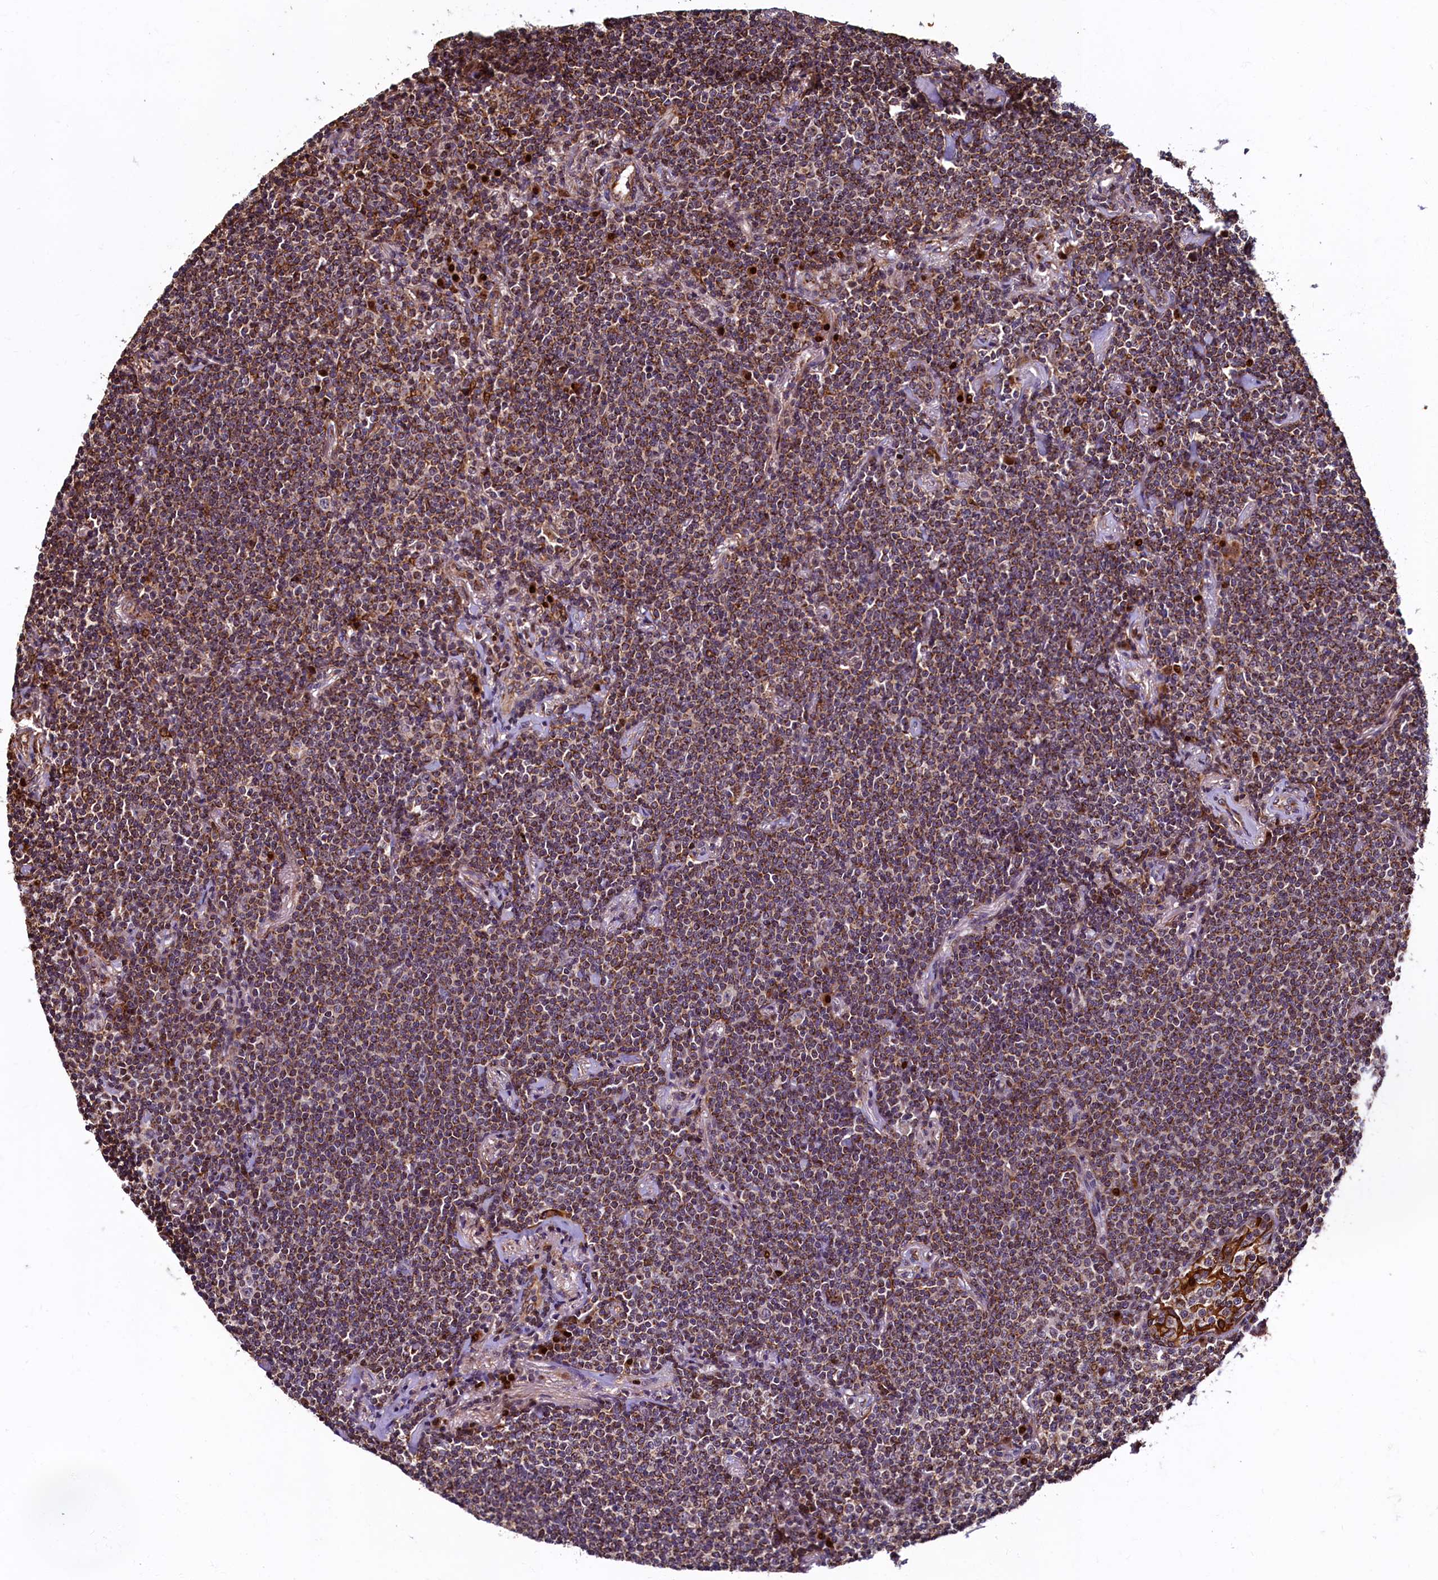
{"staining": {"intensity": "moderate", "quantity": ">75%", "location": "cytoplasmic/membranous"}, "tissue": "lymphoma", "cell_type": "Tumor cells", "image_type": "cancer", "snomed": [{"axis": "morphology", "description": "Malignant lymphoma, non-Hodgkin's type, Low grade"}, {"axis": "topography", "description": "Lung"}], "caption": "This photomicrograph demonstrates malignant lymphoma, non-Hodgkin's type (low-grade) stained with IHC to label a protein in brown. The cytoplasmic/membranous of tumor cells show moderate positivity for the protein. Nuclei are counter-stained blue.", "gene": "NCKAP5L", "patient": {"sex": "female", "age": 71}}